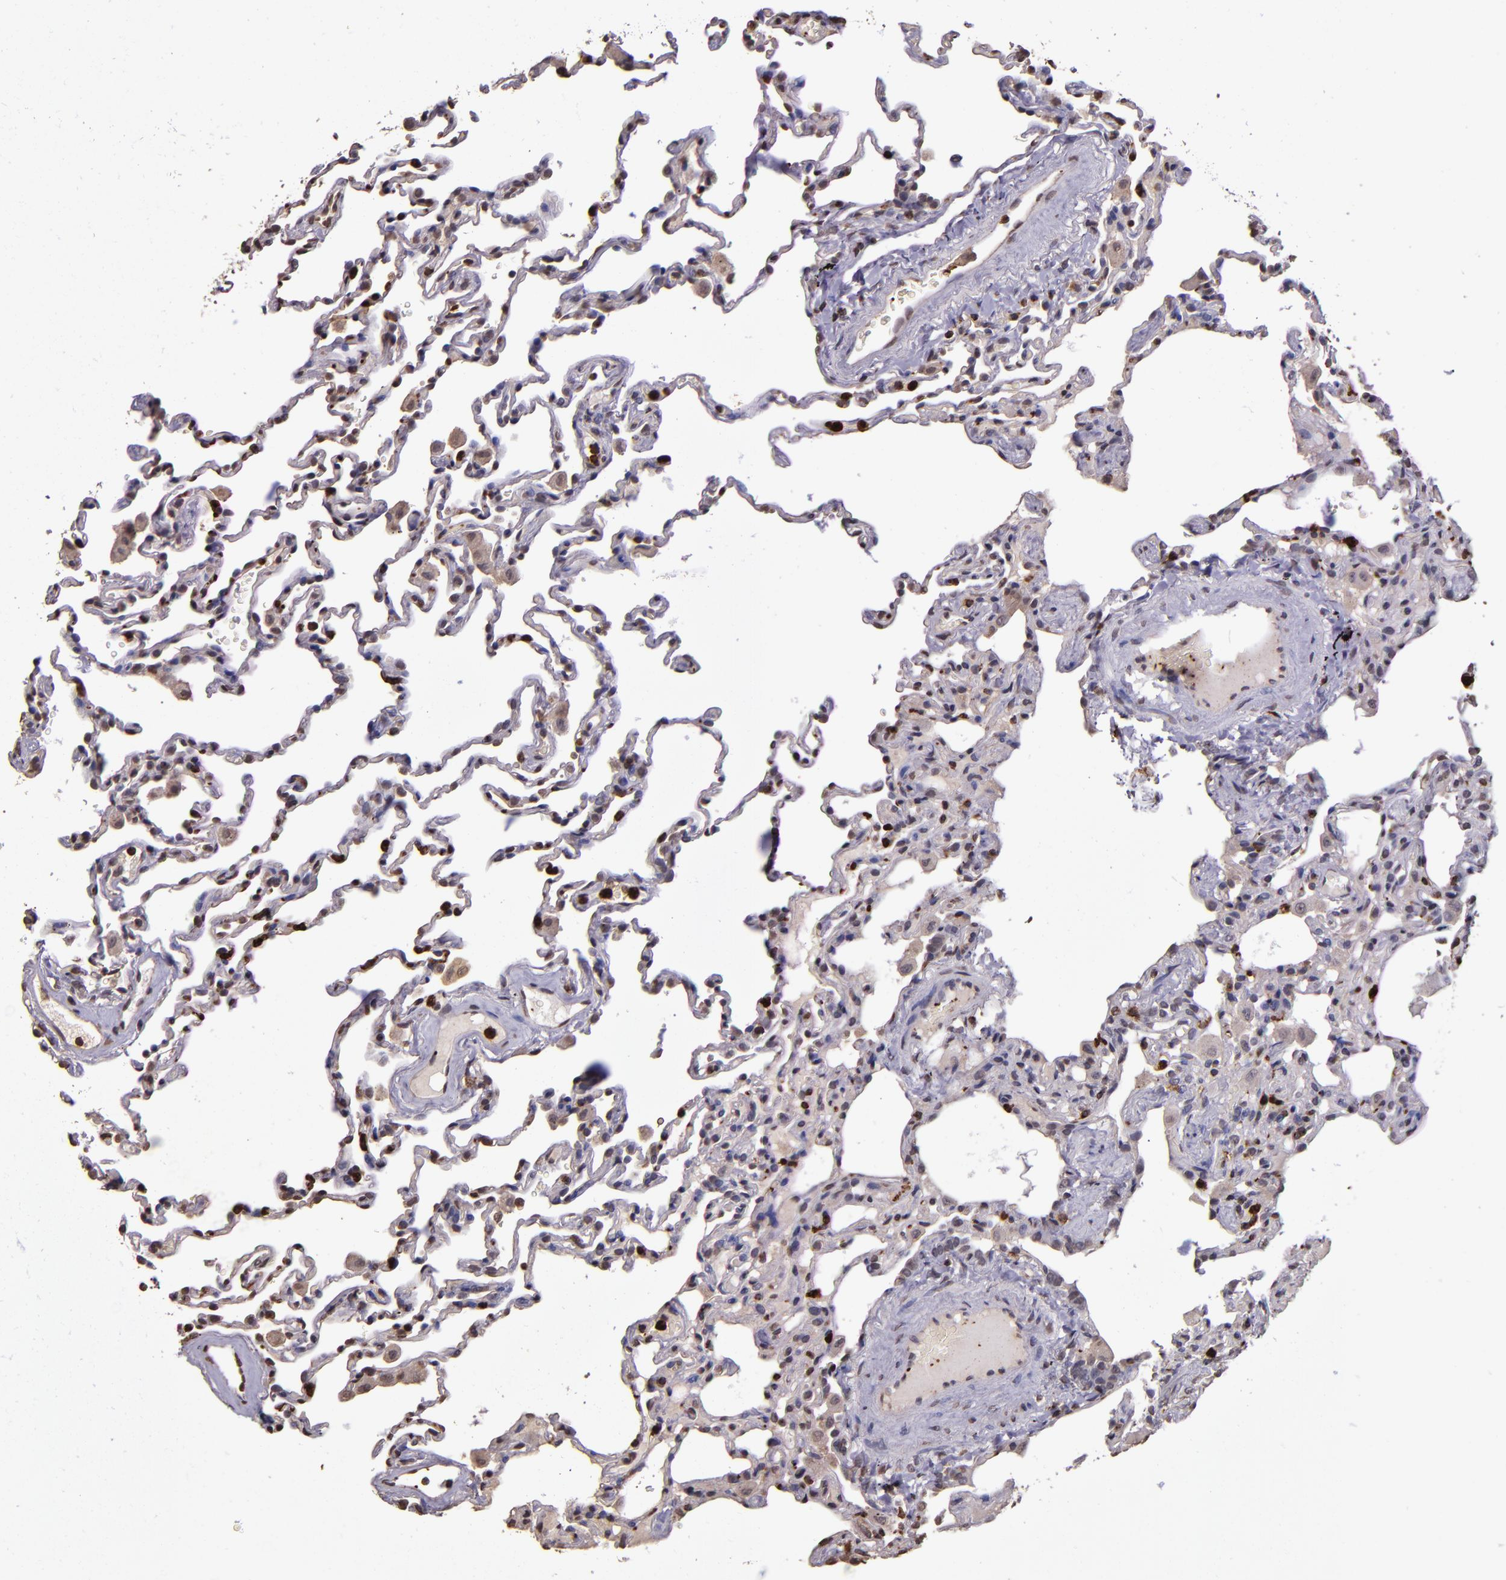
{"staining": {"intensity": "moderate", "quantity": "25%-75%", "location": "cytoplasmic/membranous,nuclear"}, "tissue": "lung", "cell_type": "Alveolar cells", "image_type": "normal", "snomed": [{"axis": "morphology", "description": "Normal tissue, NOS"}, {"axis": "topography", "description": "Lung"}], "caption": "Alveolar cells demonstrate moderate cytoplasmic/membranous,nuclear staining in approximately 25%-75% of cells in benign lung.", "gene": "SLC2A3", "patient": {"sex": "male", "age": 59}}